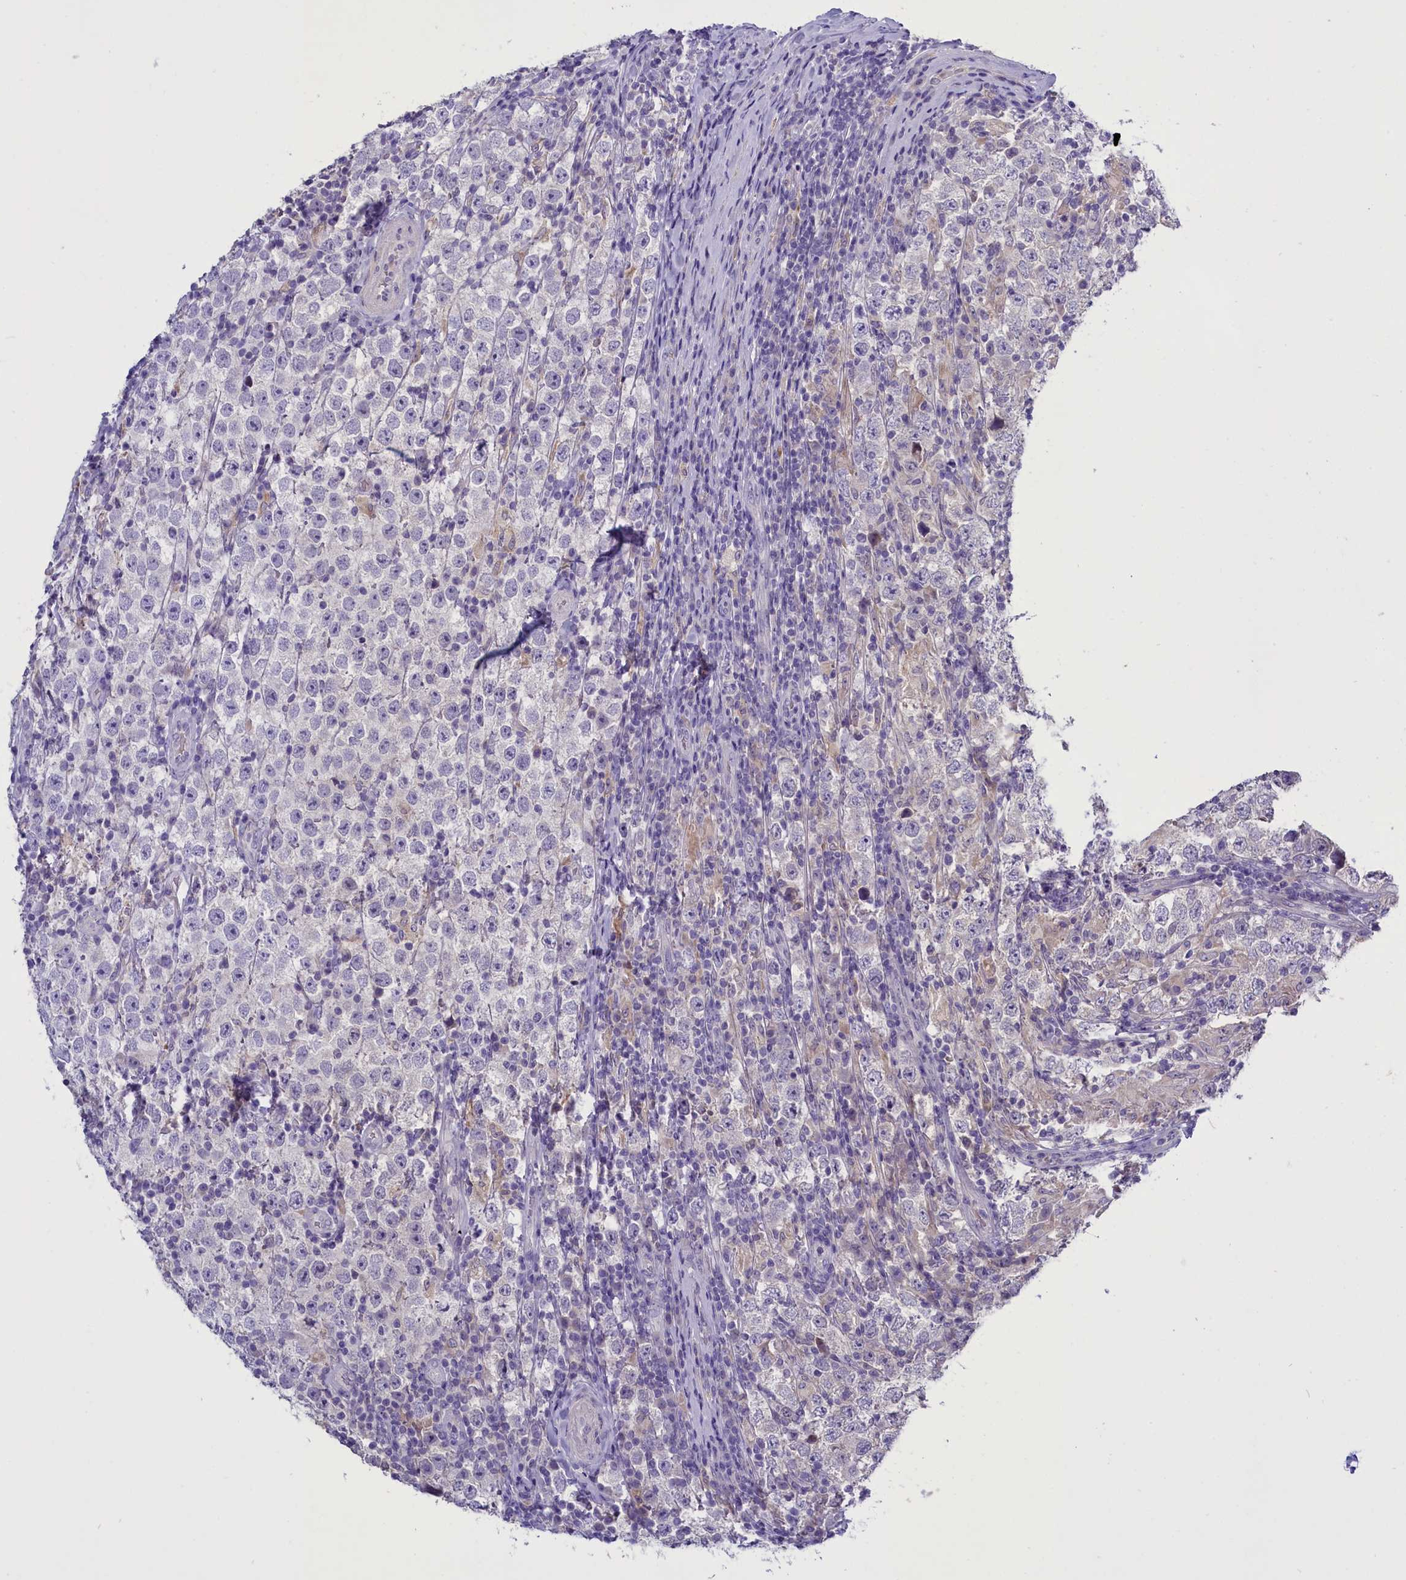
{"staining": {"intensity": "negative", "quantity": "none", "location": "none"}, "tissue": "testis cancer", "cell_type": "Tumor cells", "image_type": "cancer", "snomed": [{"axis": "morphology", "description": "Normal tissue, NOS"}, {"axis": "morphology", "description": "Urothelial carcinoma, High grade"}, {"axis": "morphology", "description": "Seminoma, NOS"}, {"axis": "morphology", "description": "Carcinoma, Embryonal, NOS"}, {"axis": "topography", "description": "Urinary bladder"}, {"axis": "topography", "description": "Testis"}], "caption": "A high-resolution image shows immunohistochemistry (IHC) staining of testis cancer, which exhibits no significant positivity in tumor cells. (Immunohistochemistry, brightfield microscopy, high magnification).", "gene": "ENPP6", "patient": {"sex": "male", "age": 41}}